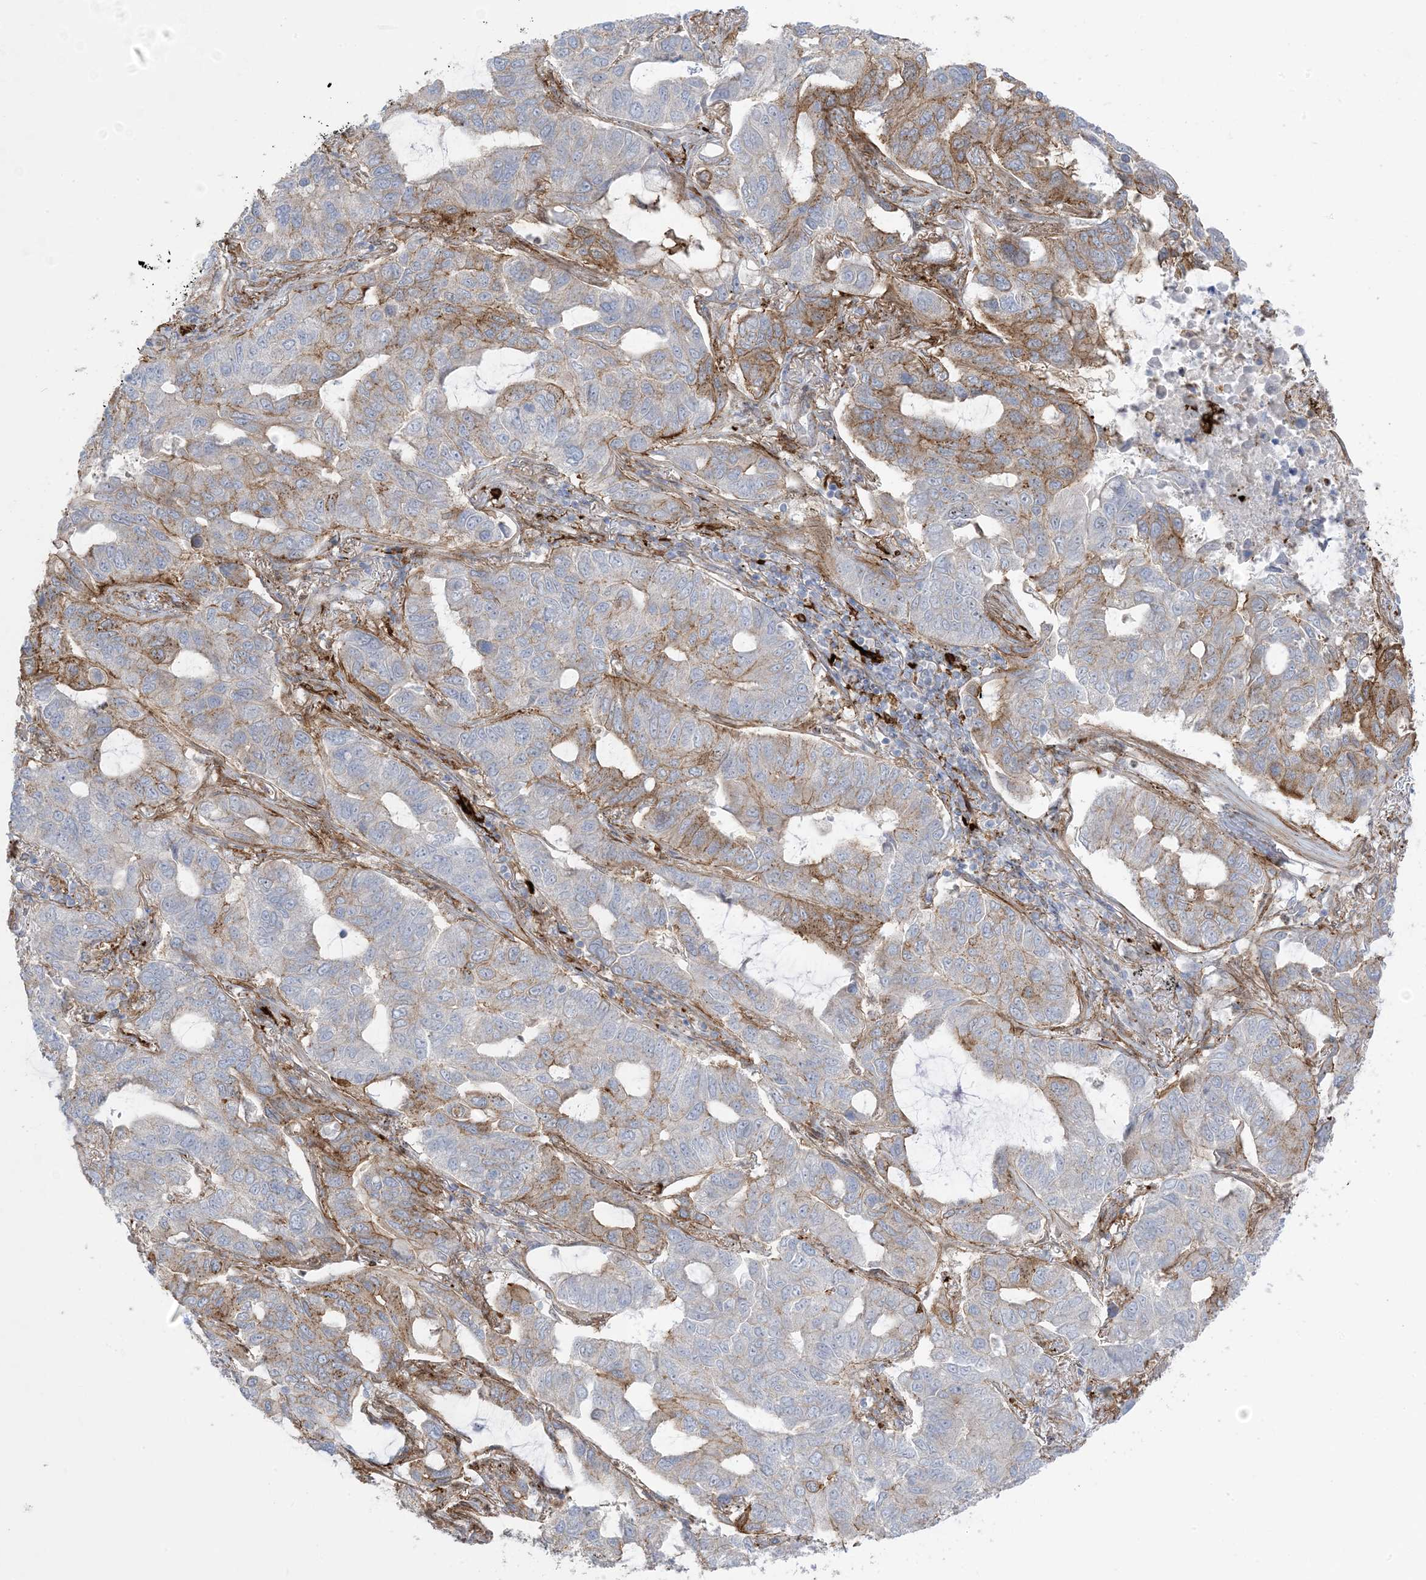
{"staining": {"intensity": "moderate", "quantity": "<25%", "location": "cytoplasmic/membranous"}, "tissue": "lung cancer", "cell_type": "Tumor cells", "image_type": "cancer", "snomed": [{"axis": "morphology", "description": "Adenocarcinoma, NOS"}, {"axis": "topography", "description": "Lung"}], "caption": "Protein analysis of adenocarcinoma (lung) tissue displays moderate cytoplasmic/membranous staining in about <25% of tumor cells. The staining is performed using DAB (3,3'-diaminobenzidine) brown chromogen to label protein expression. The nuclei are counter-stained blue using hematoxylin.", "gene": "ICMT", "patient": {"sex": "male", "age": 64}}